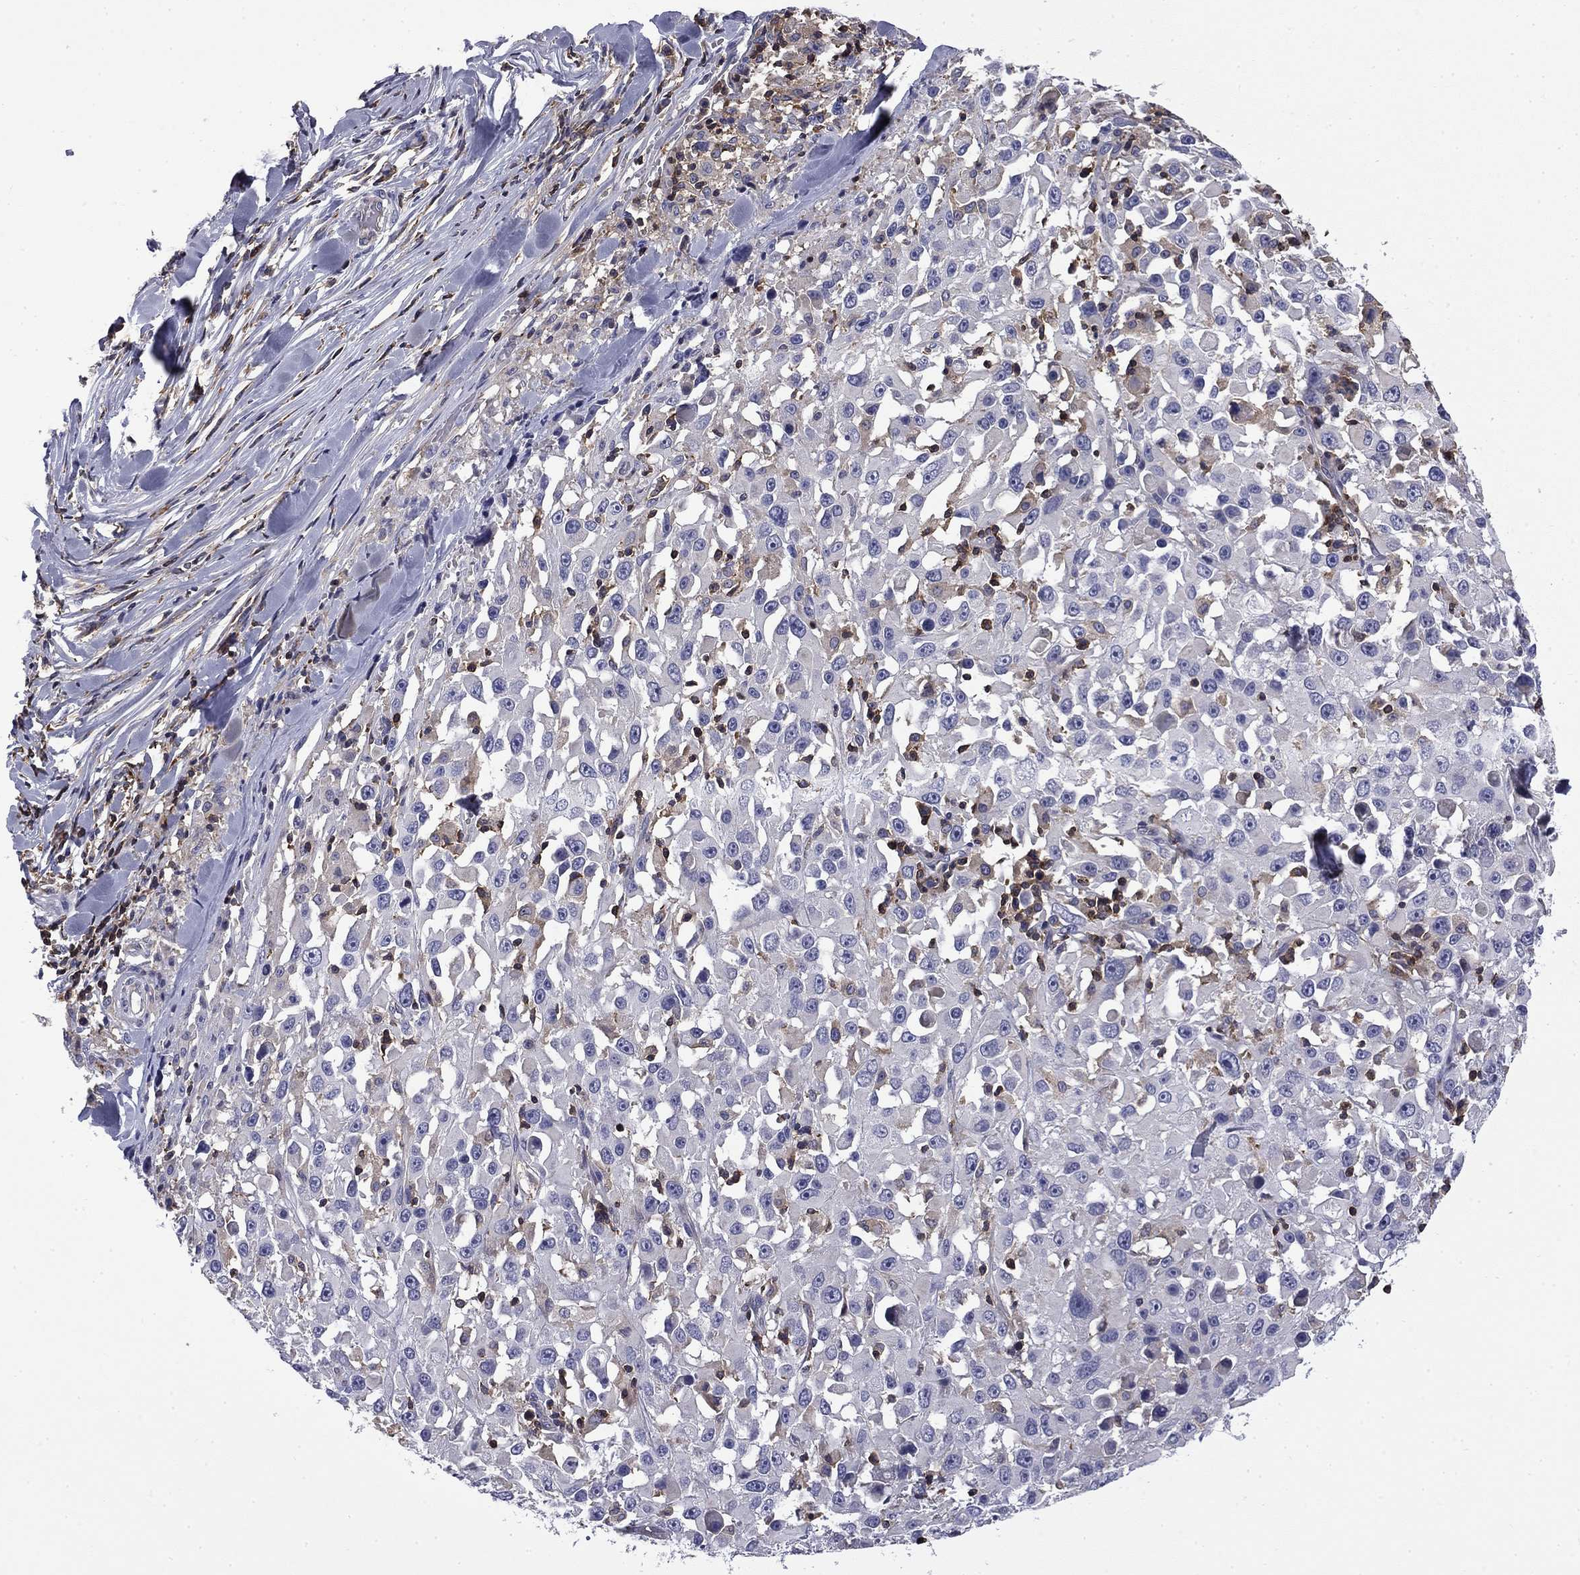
{"staining": {"intensity": "negative", "quantity": "none", "location": "none"}, "tissue": "melanoma", "cell_type": "Tumor cells", "image_type": "cancer", "snomed": [{"axis": "morphology", "description": "Malignant melanoma, Metastatic site"}, {"axis": "topography", "description": "Lymph node"}], "caption": "Malignant melanoma (metastatic site) was stained to show a protein in brown. There is no significant staining in tumor cells.", "gene": "ARHGAP45", "patient": {"sex": "male", "age": 50}}